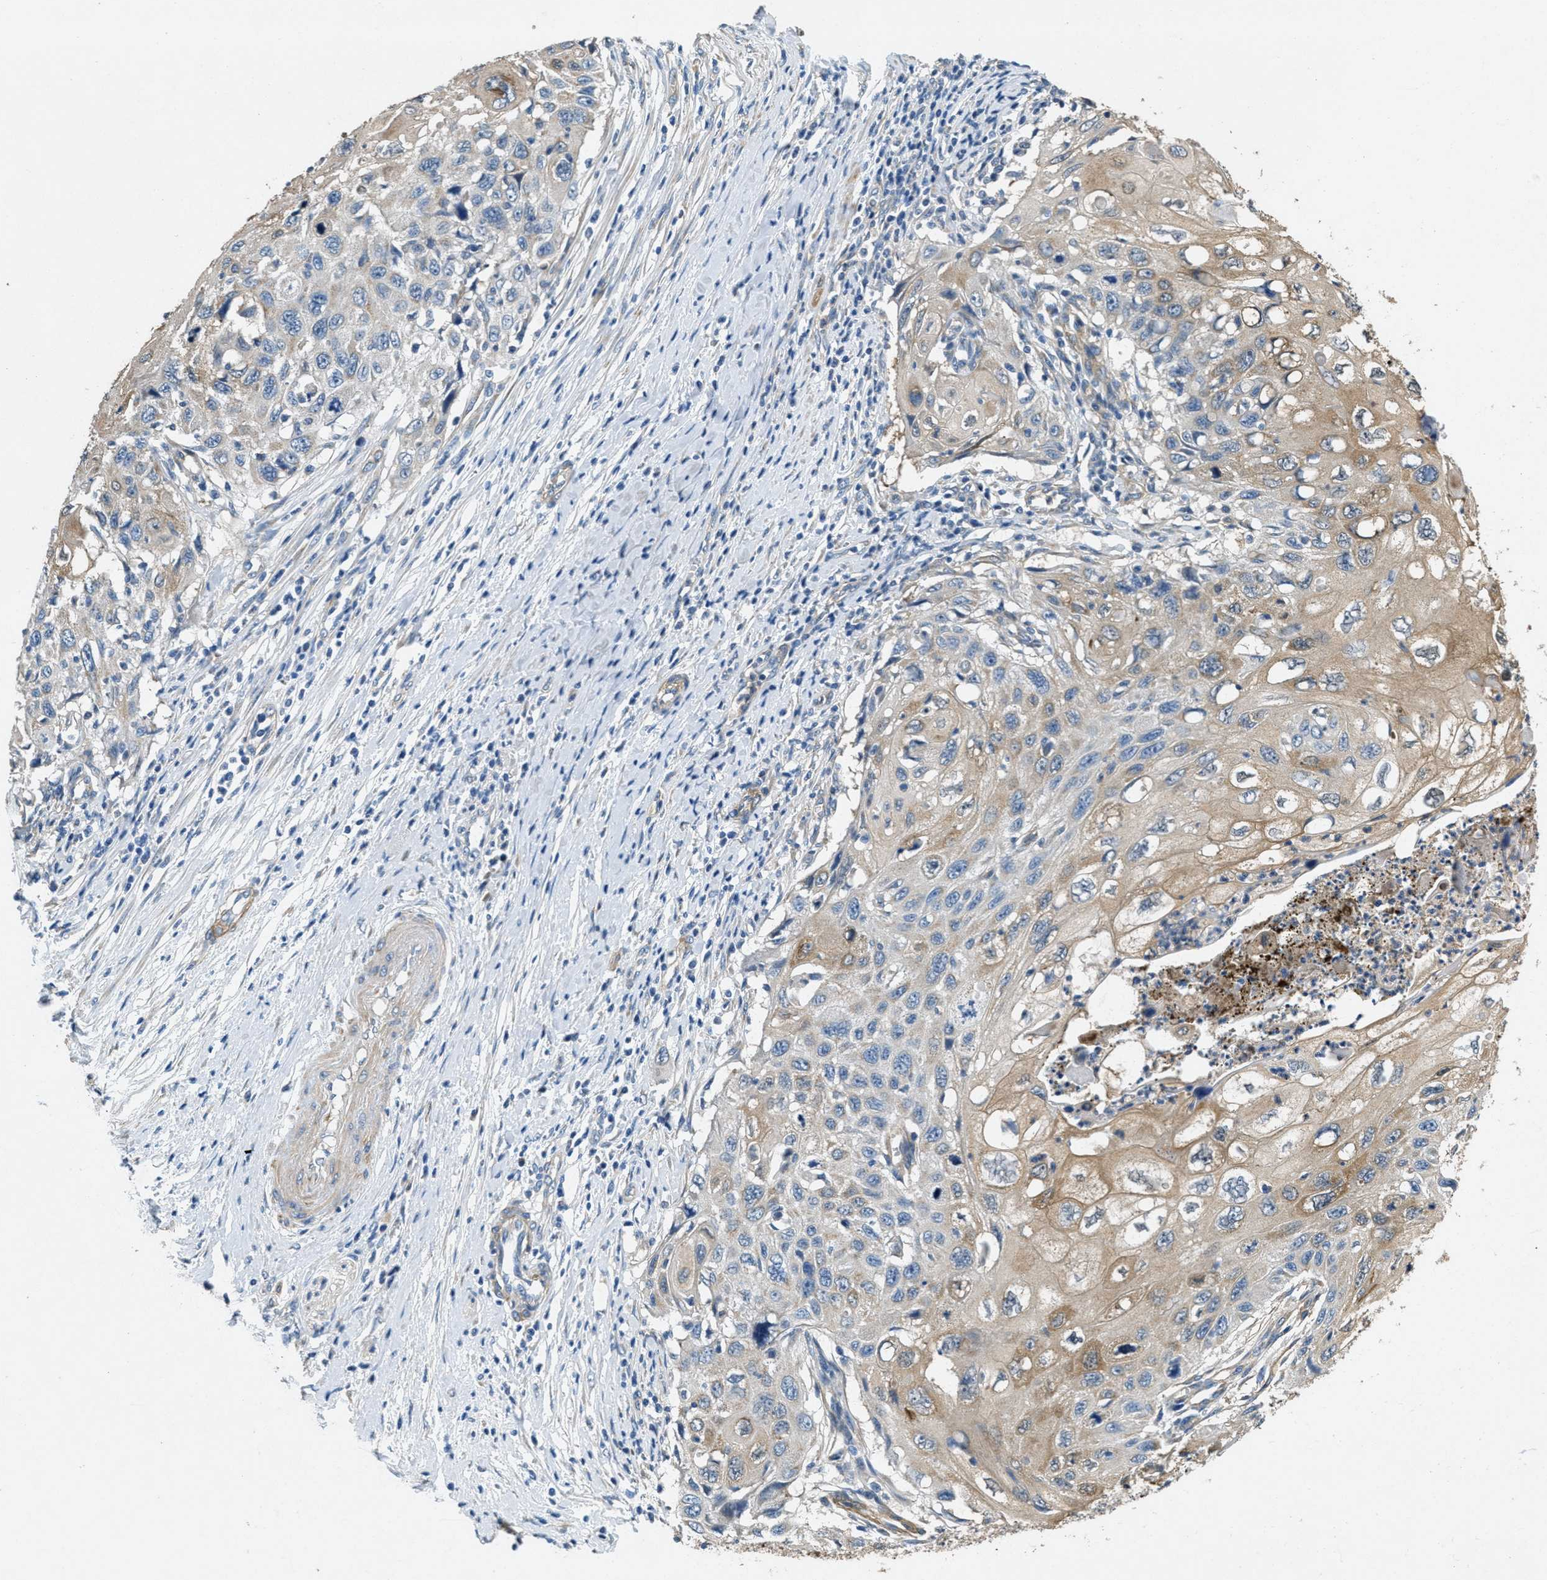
{"staining": {"intensity": "moderate", "quantity": ">75%", "location": "cytoplasmic/membranous"}, "tissue": "cervical cancer", "cell_type": "Tumor cells", "image_type": "cancer", "snomed": [{"axis": "morphology", "description": "Squamous cell carcinoma, NOS"}, {"axis": "topography", "description": "Cervix"}], "caption": "Immunohistochemical staining of cervical cancer displays medium levels of moderate cytoplasmic/membranous protein positivity in approximately >75% of tumor cells. (Brightfield microscopy of DAB IHC at high magnification).", "gene": "TOMM70", "patient": {"sex": "female", "age": 70}}